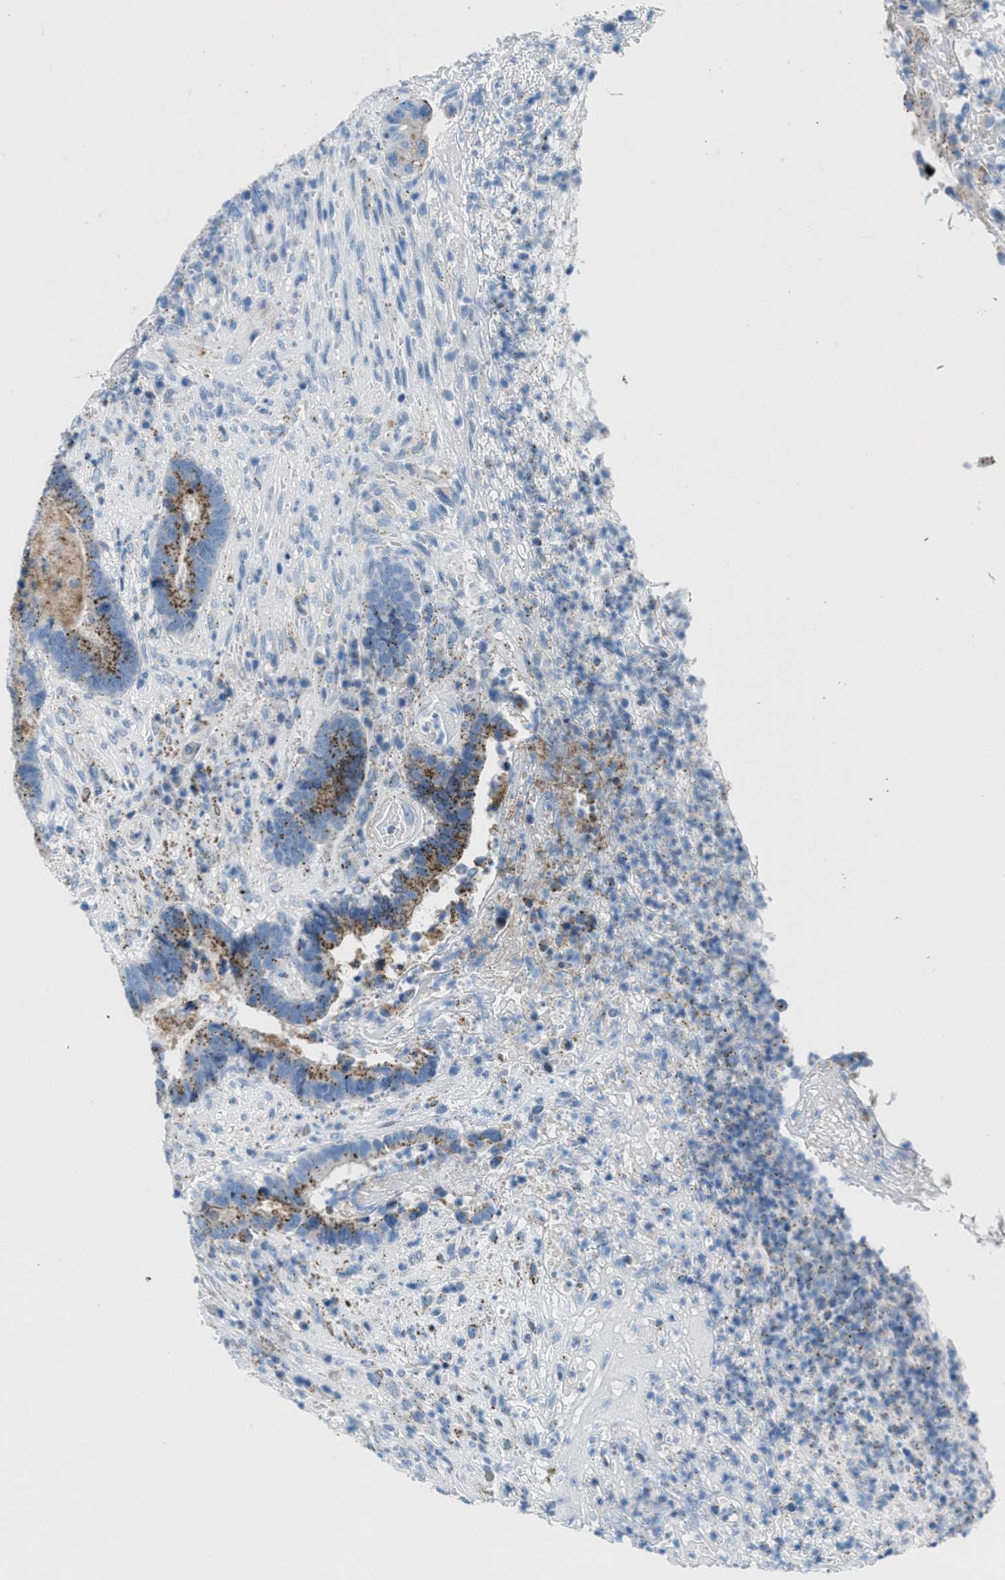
{"staining": {"intensity": "moderate", "quantity": ">75%", "location": "cytoplasmic/membranous"}, "tissue": "colorectal cancer", "cell_type": "Tumor cells", "image_type": "cancer", "snomed": [{"axis": "morphology", "description": "Adenocarcinoma, NOS"}, {"axis": "topography", "description": "Rectum"}], "caption": "Tumor cells demonstrate moderate cytoplasmic/membranous expression in approximately >75% of cells in colorectal cancer (adenocarcinoma).", "gene": "MFSD13A", "patient": {"sex": "female", "age": 89}}